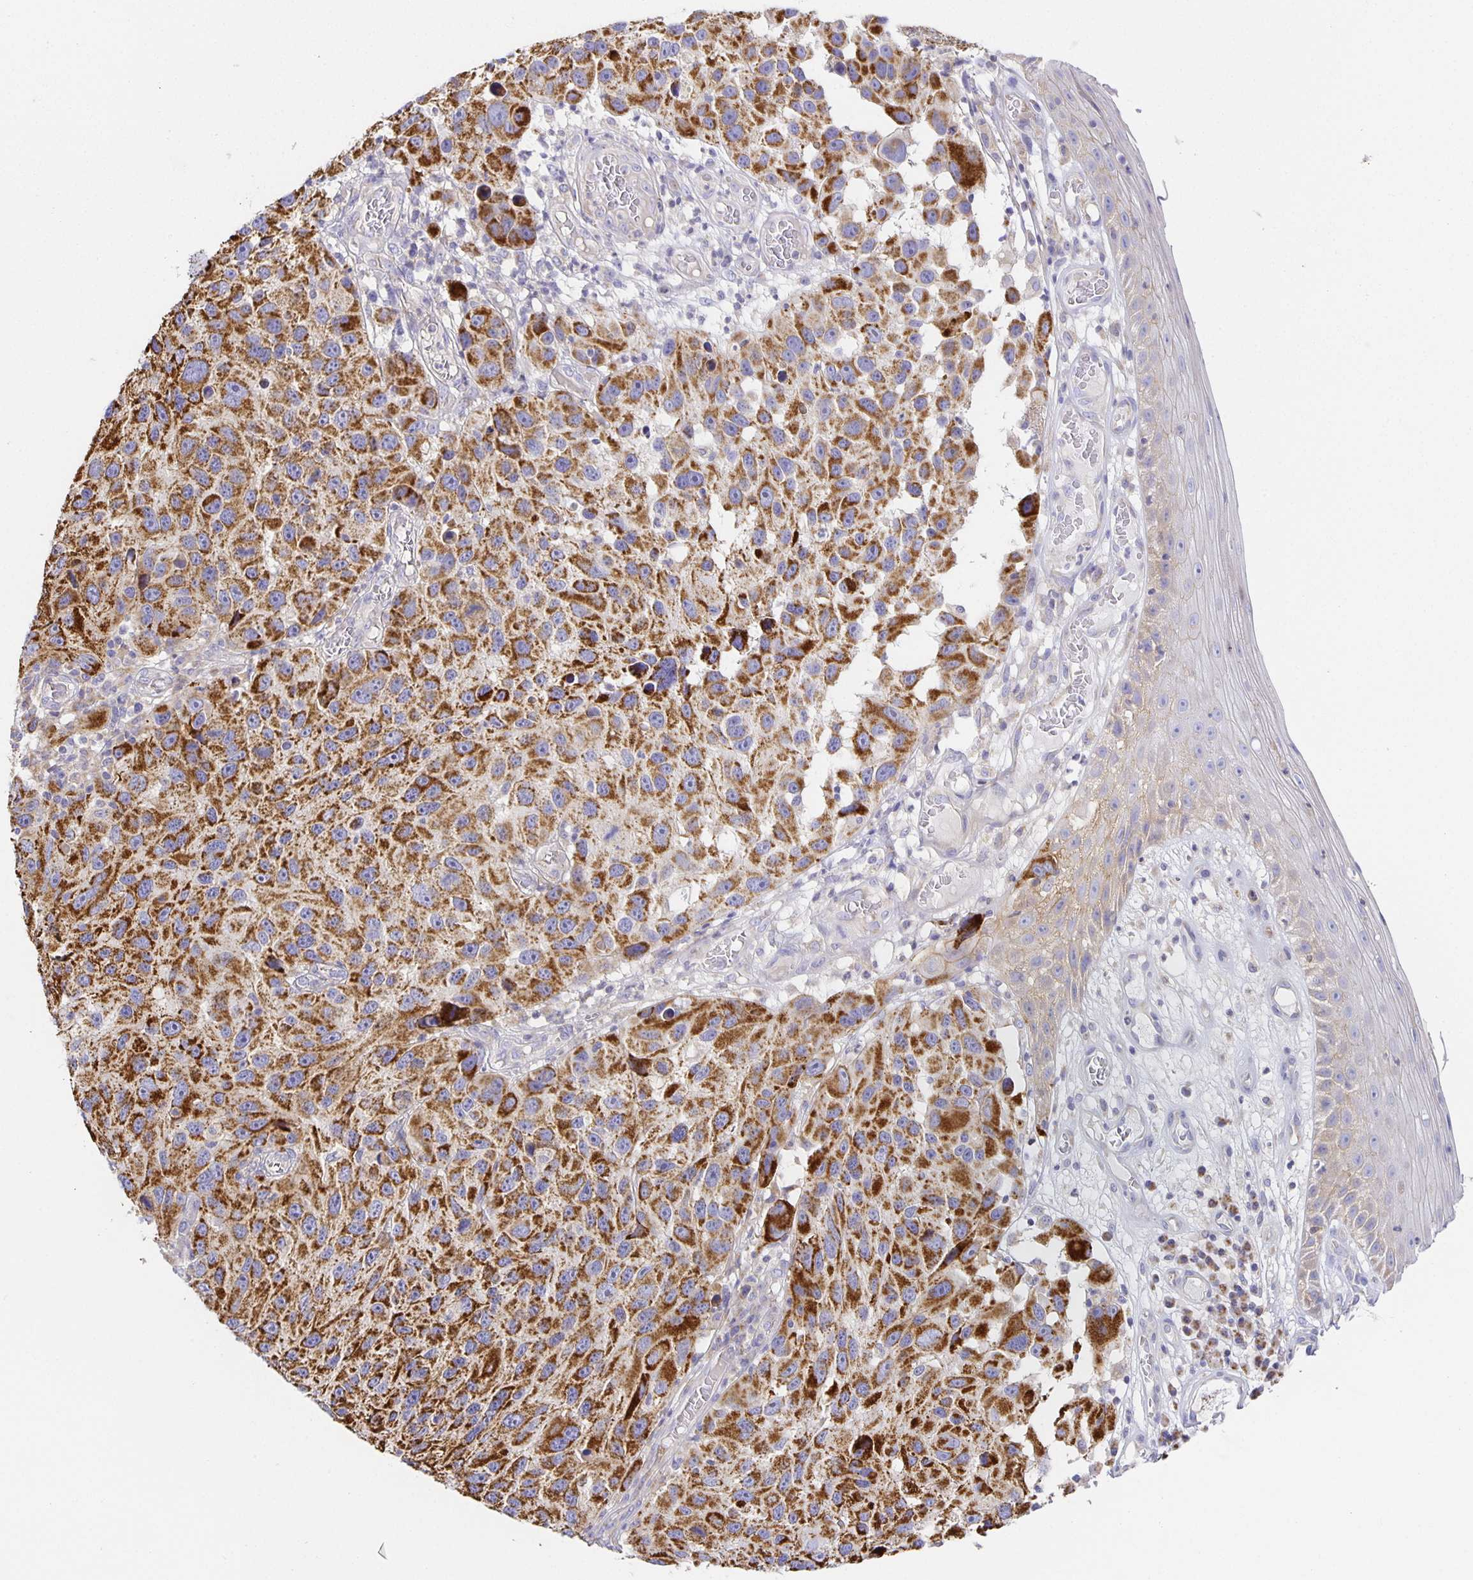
{"staining": {"intensity": "moderate", "quantity": ">75%", "location": "cytoplasmic/membranous"}, "tissue": "melanoma", "cell_type": "Tumor cells", "image_type": "cancer", "snomed": [{"axis": "morphology", "description": "Malignant melanoma, NOS"}, {"axis": "topography", "description": "Skin"}], "caption": "Immunohistochemical staining of human melanoma reveals moderate cytoplasmic/membranous protein staining in approximately >75% of tumor cells.", "gene": "FLRT3", "patient": {"sex": "male", "age": 53}}